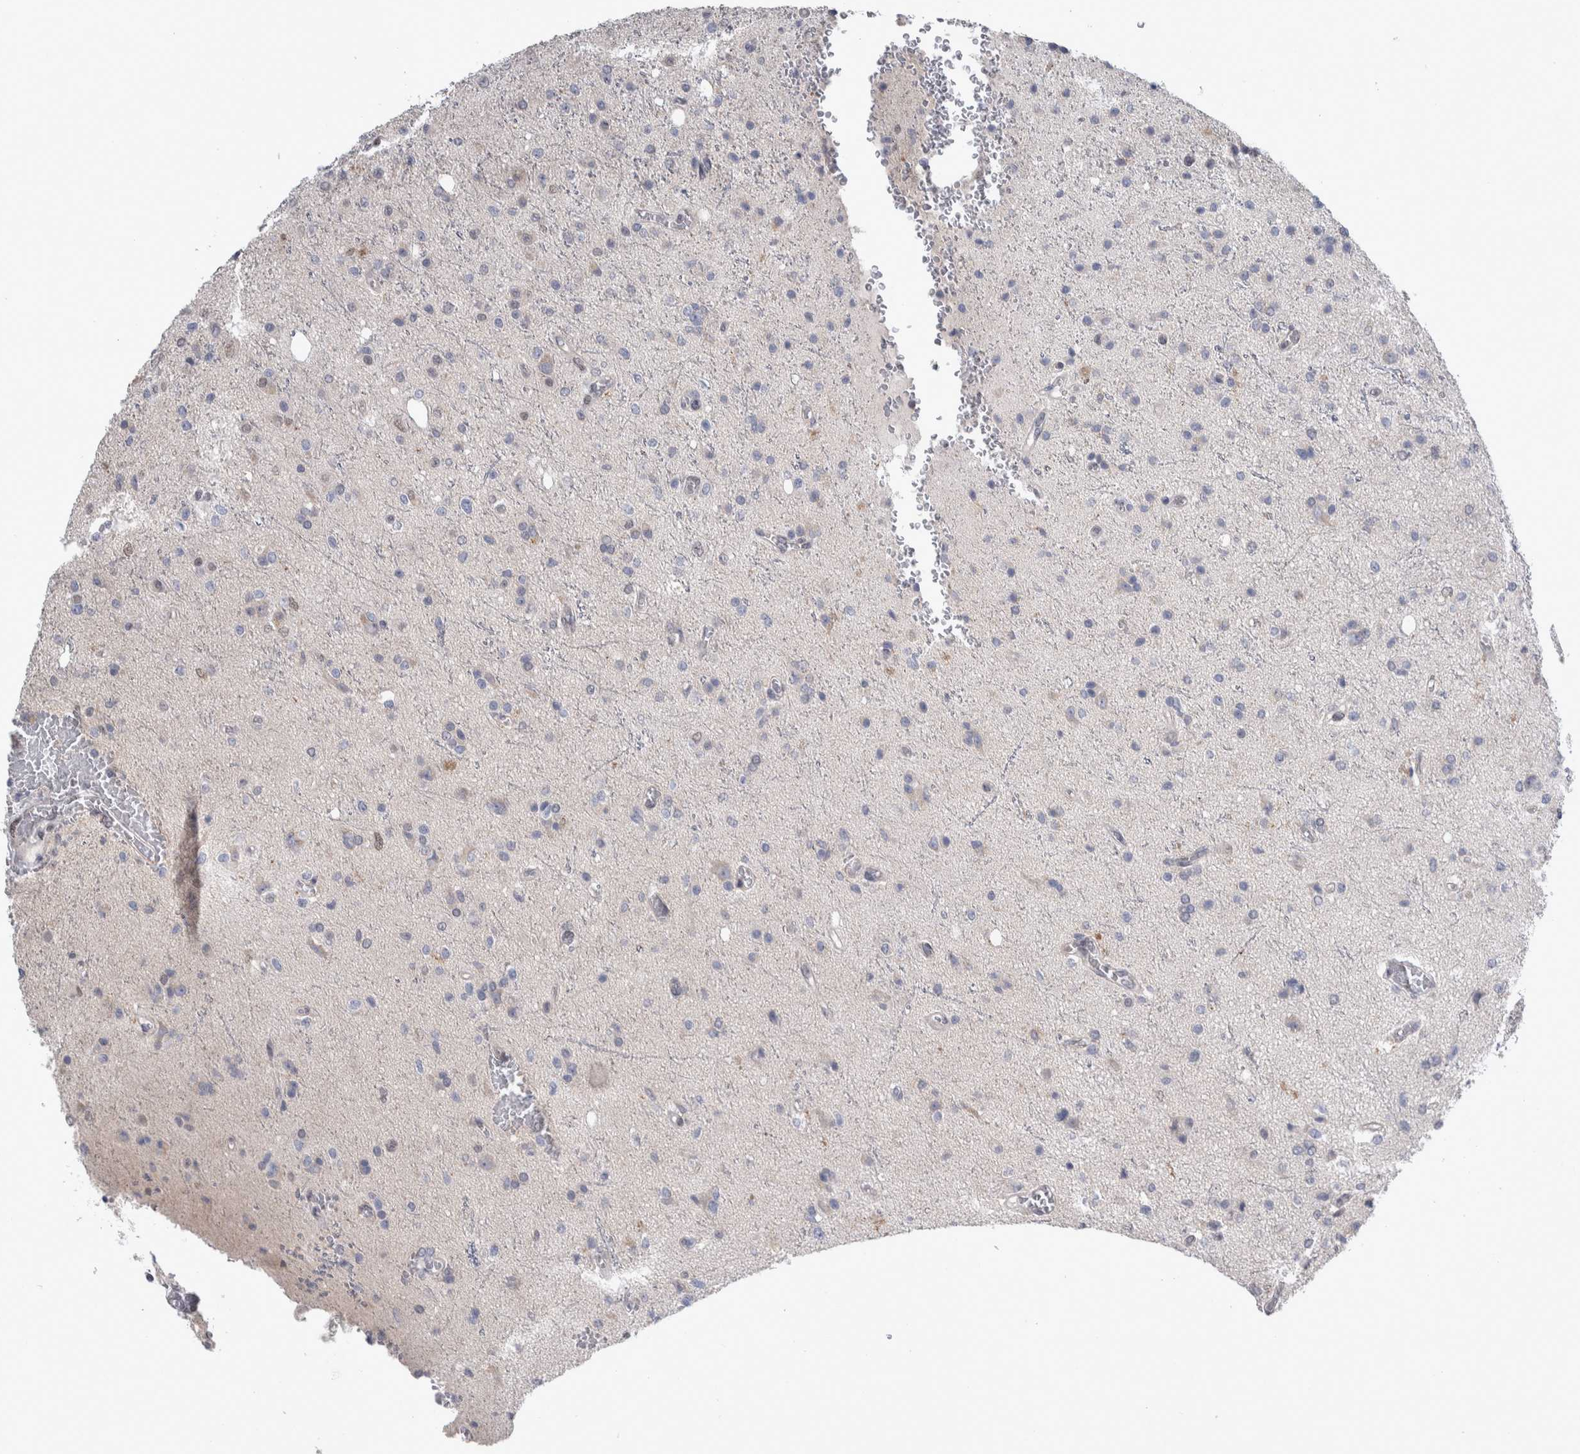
{"staining": {"intensity": "negative", "quantity": "none", "location": "none"}, "tissue": "glioma", "cell_type": "Tumor cells", "image_type": "cancer", "snomed": [{"axis": "morphology", "description": "Glioma, malignant, High grade"}, {"axis": "topography", "description": "Brain"}], "caption": "Glioma stained for a protein using immunohistochemistry reveals no staining tumor cells.", "gene": "TAX1BP1", "patient": {"sex": "male", "age": 47}}